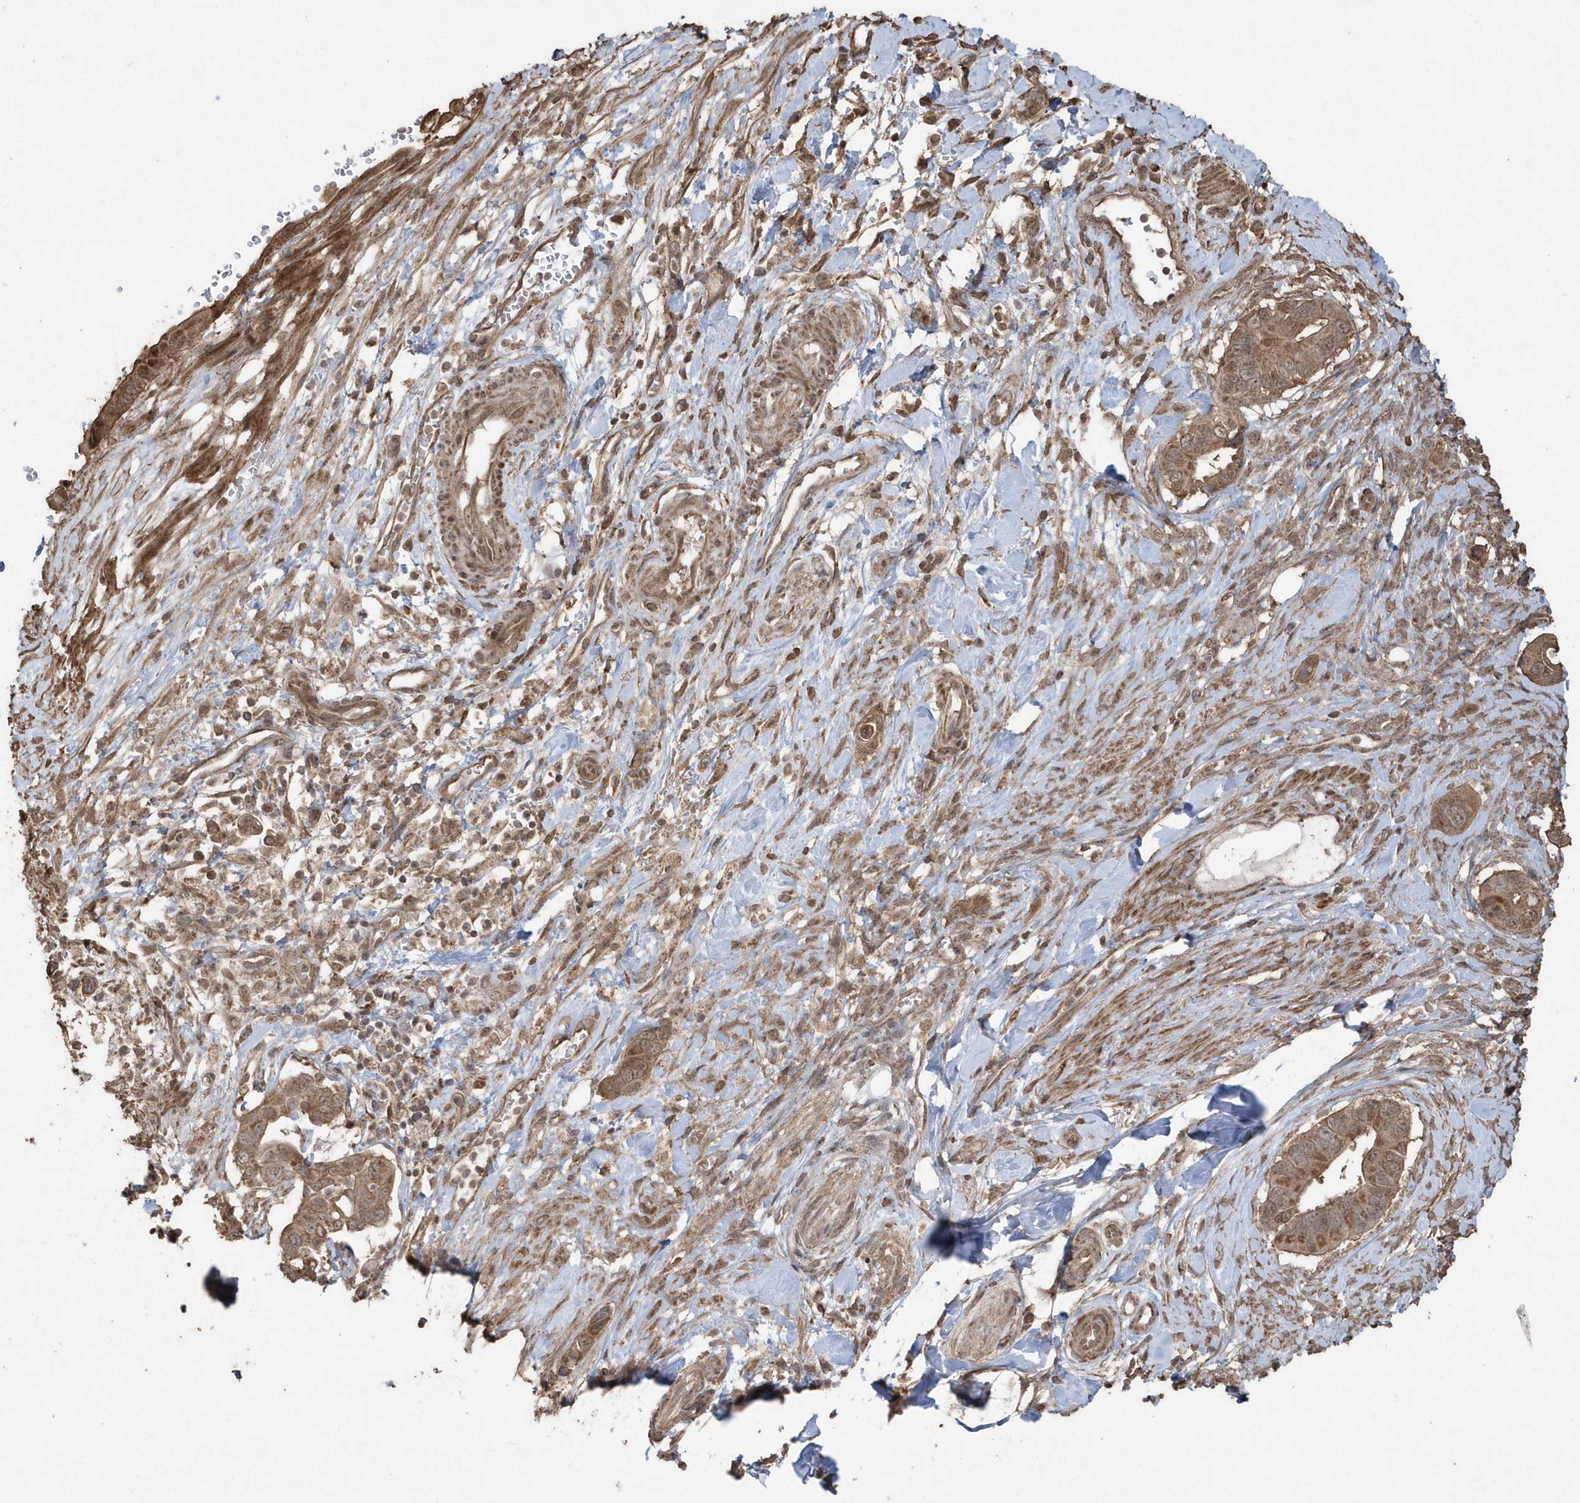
{"staining": {"intensity": "moderate", "quantity": ">75%", "location": "cytoplasmic/membranous"}, "tissue": "pancreatic cancer", "cell_type": "Tumor cells", "image_type": "cancer", "snomed": [{"axis": "morphology", "description": "Adenocarcinoma, NOS"}, {"axis": "topography", "description": "Pancreas"}], "caption": "Brown immunohistochemical staining in adenocarcinoma (pancreatic) demonstrates moderate cytoplasmic/membranous expression in about >75% of tumor cells. Using DAB (3,3'-diaminobenzidine) (brown) and hematoxylin (blue) stains, captured at high magnification using brightfield microscopy.", "gene": "PAXBP1", "patient": {"sex": "male", "age": 68}}